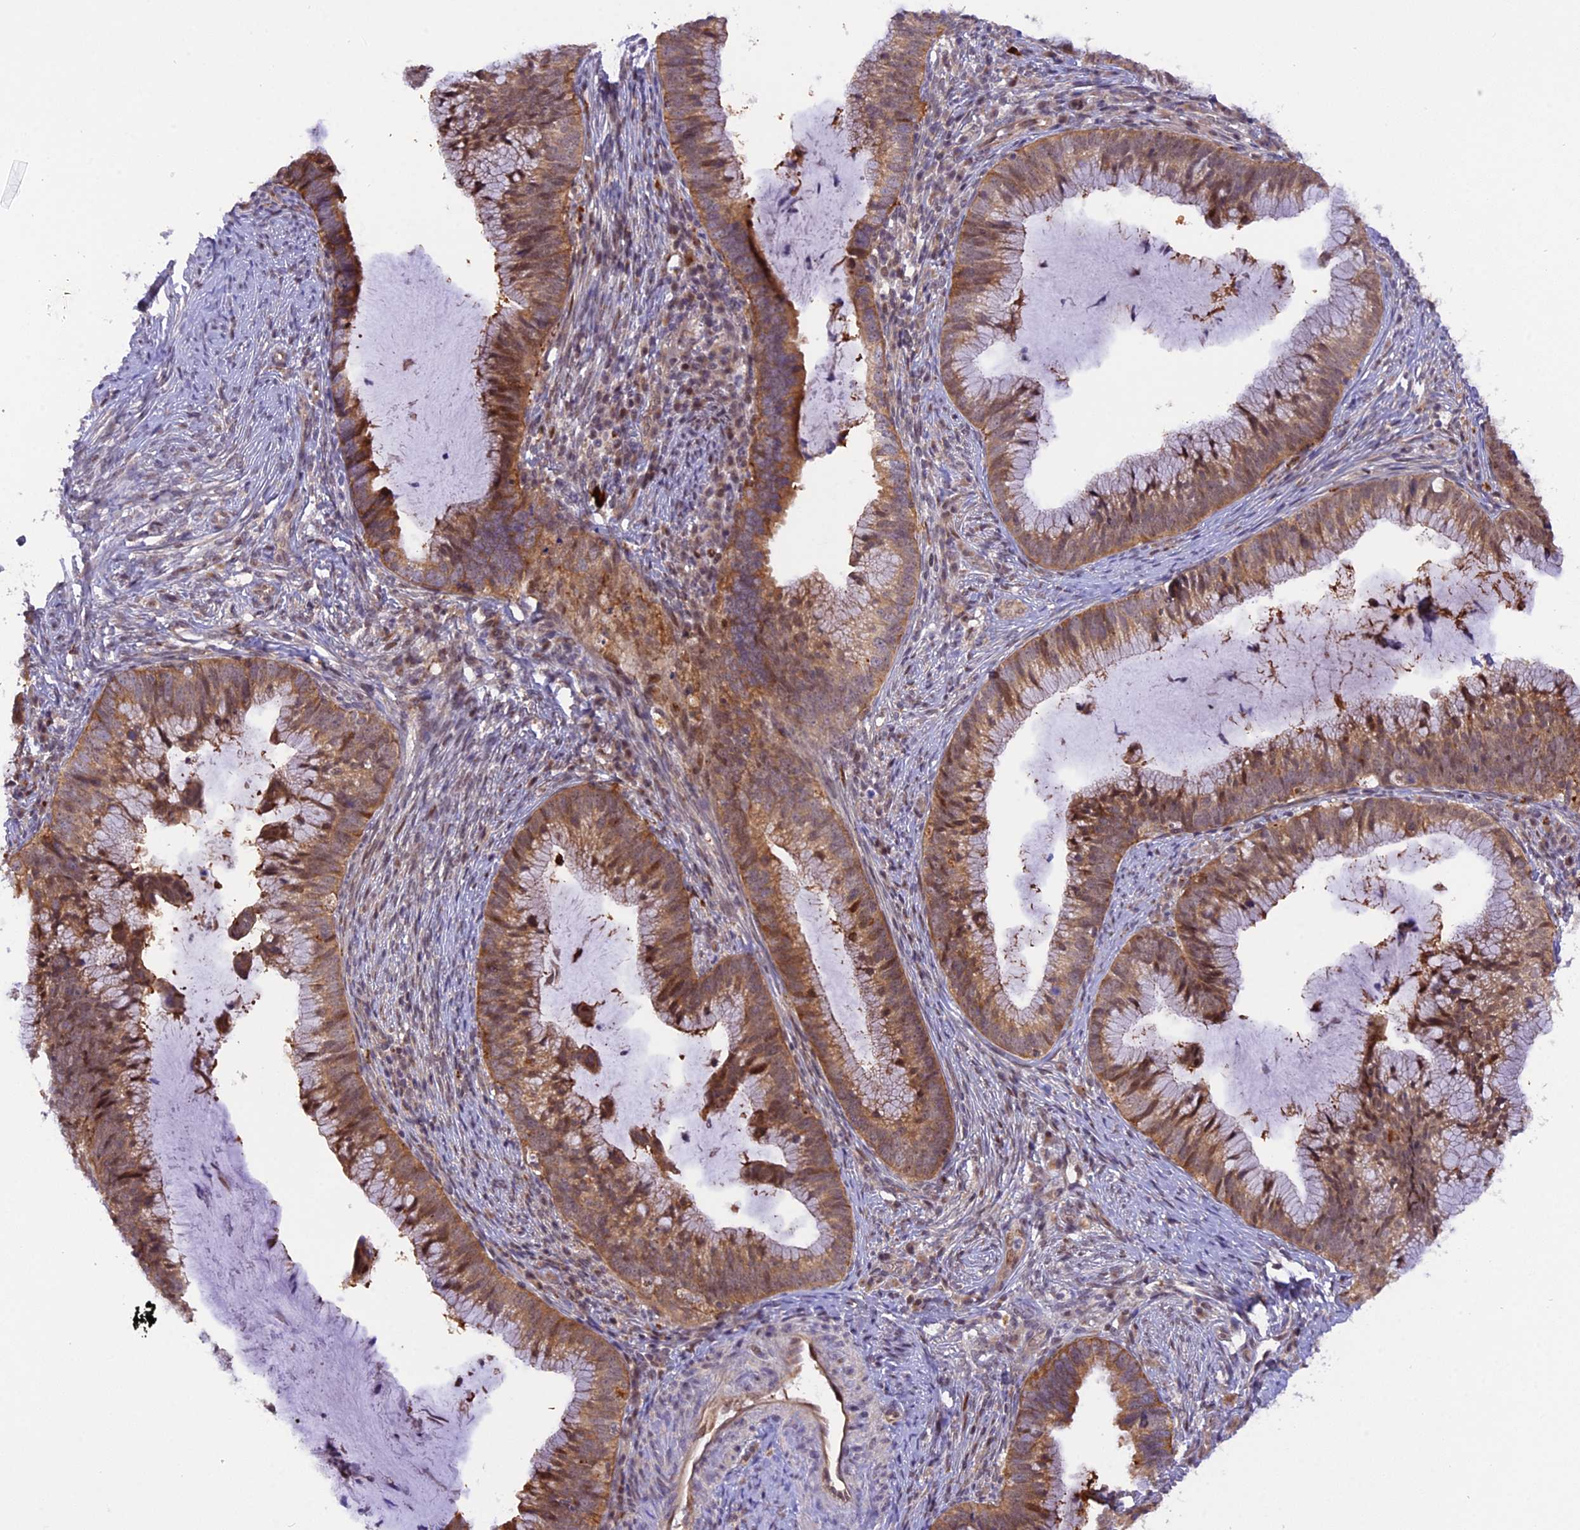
{"staining": {"intensity": "moderate", "quantity": ">75%", "location": "cytoplasmic/membranous,nuclear"}, "tissue": "cervical cancer", "cell_type": "Tumor cells", "image_type": "cancer", "snomed": [{"axis": "morphology", "description": "Adenocarcinoma, NOS"}, {"axis": "topography", "description": "Cervix"}], "caption": "An immunohistochemistry micrograph of neoplastic tissue is shown. Protein staining in brown shows moderate cytoplasmic/membranous and nuclear positivity in cervical cancer (adenocarcinoma) within tumor cells.", "gene": "SAMD4A", "patient": {"sex": "female", "age": 36}}